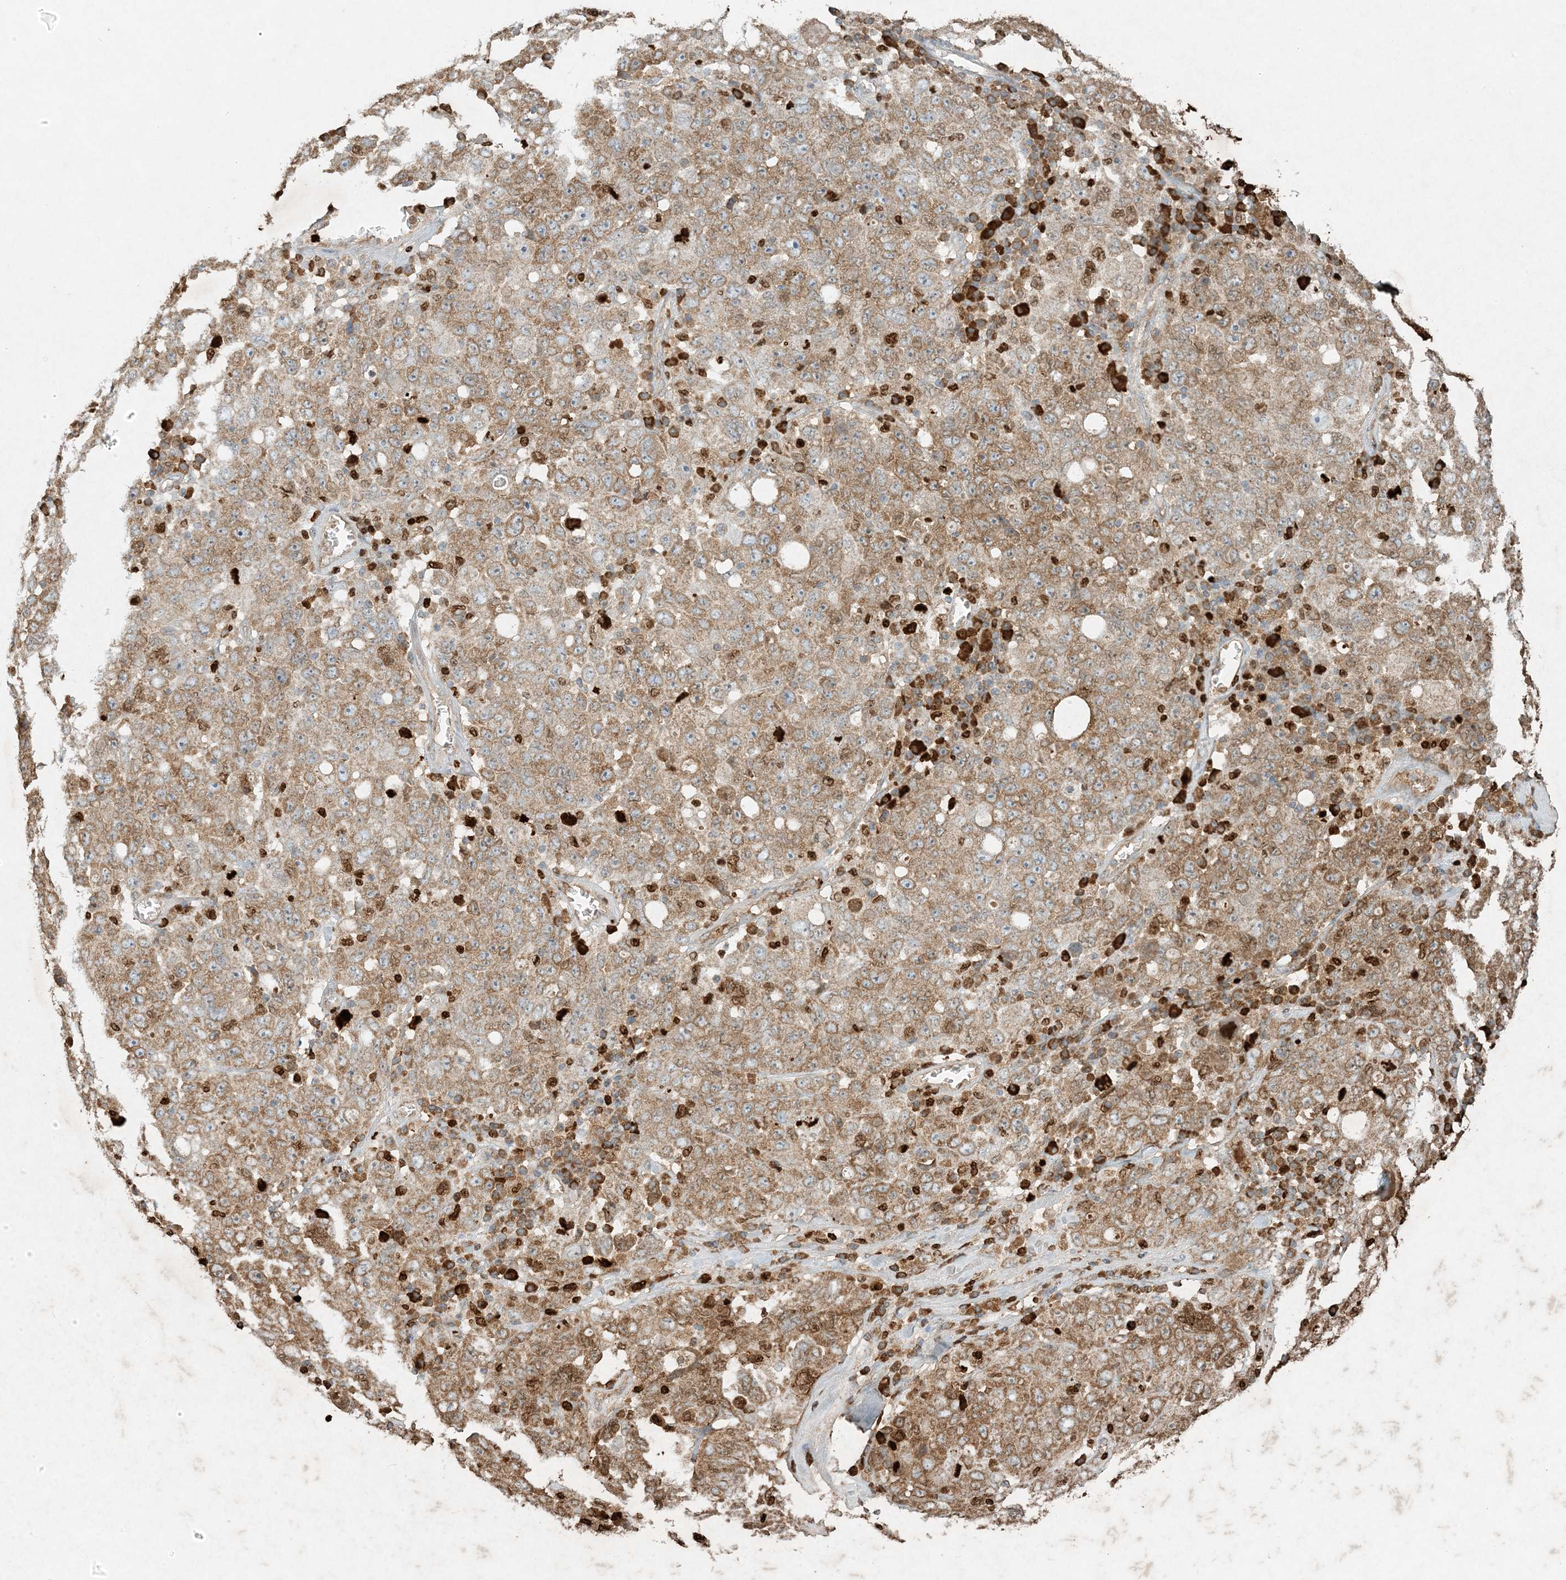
{"staining": {"intensity": "moderate", "quantity": ">75%", "location": "cytoplasmic/membranous"}, "tissue": "ovarian cancer", "cell_type": "Tumor cells", "image_type": "cancer", "snomed": [{"axis": "morphology", "description": "Carcinoma, endometroid"}, {"axis": "topography", "description": "Ovary"}], "caption": "Approximately >75% of tumor cells in ovarian endometroid carcinoma demonstrate moderate cytoplasmic/membranous protein staining as visualized by brown immunohistochemical staining.", "gene": "MCOLN1", "patient": {"sex": "female", "age": 62}}